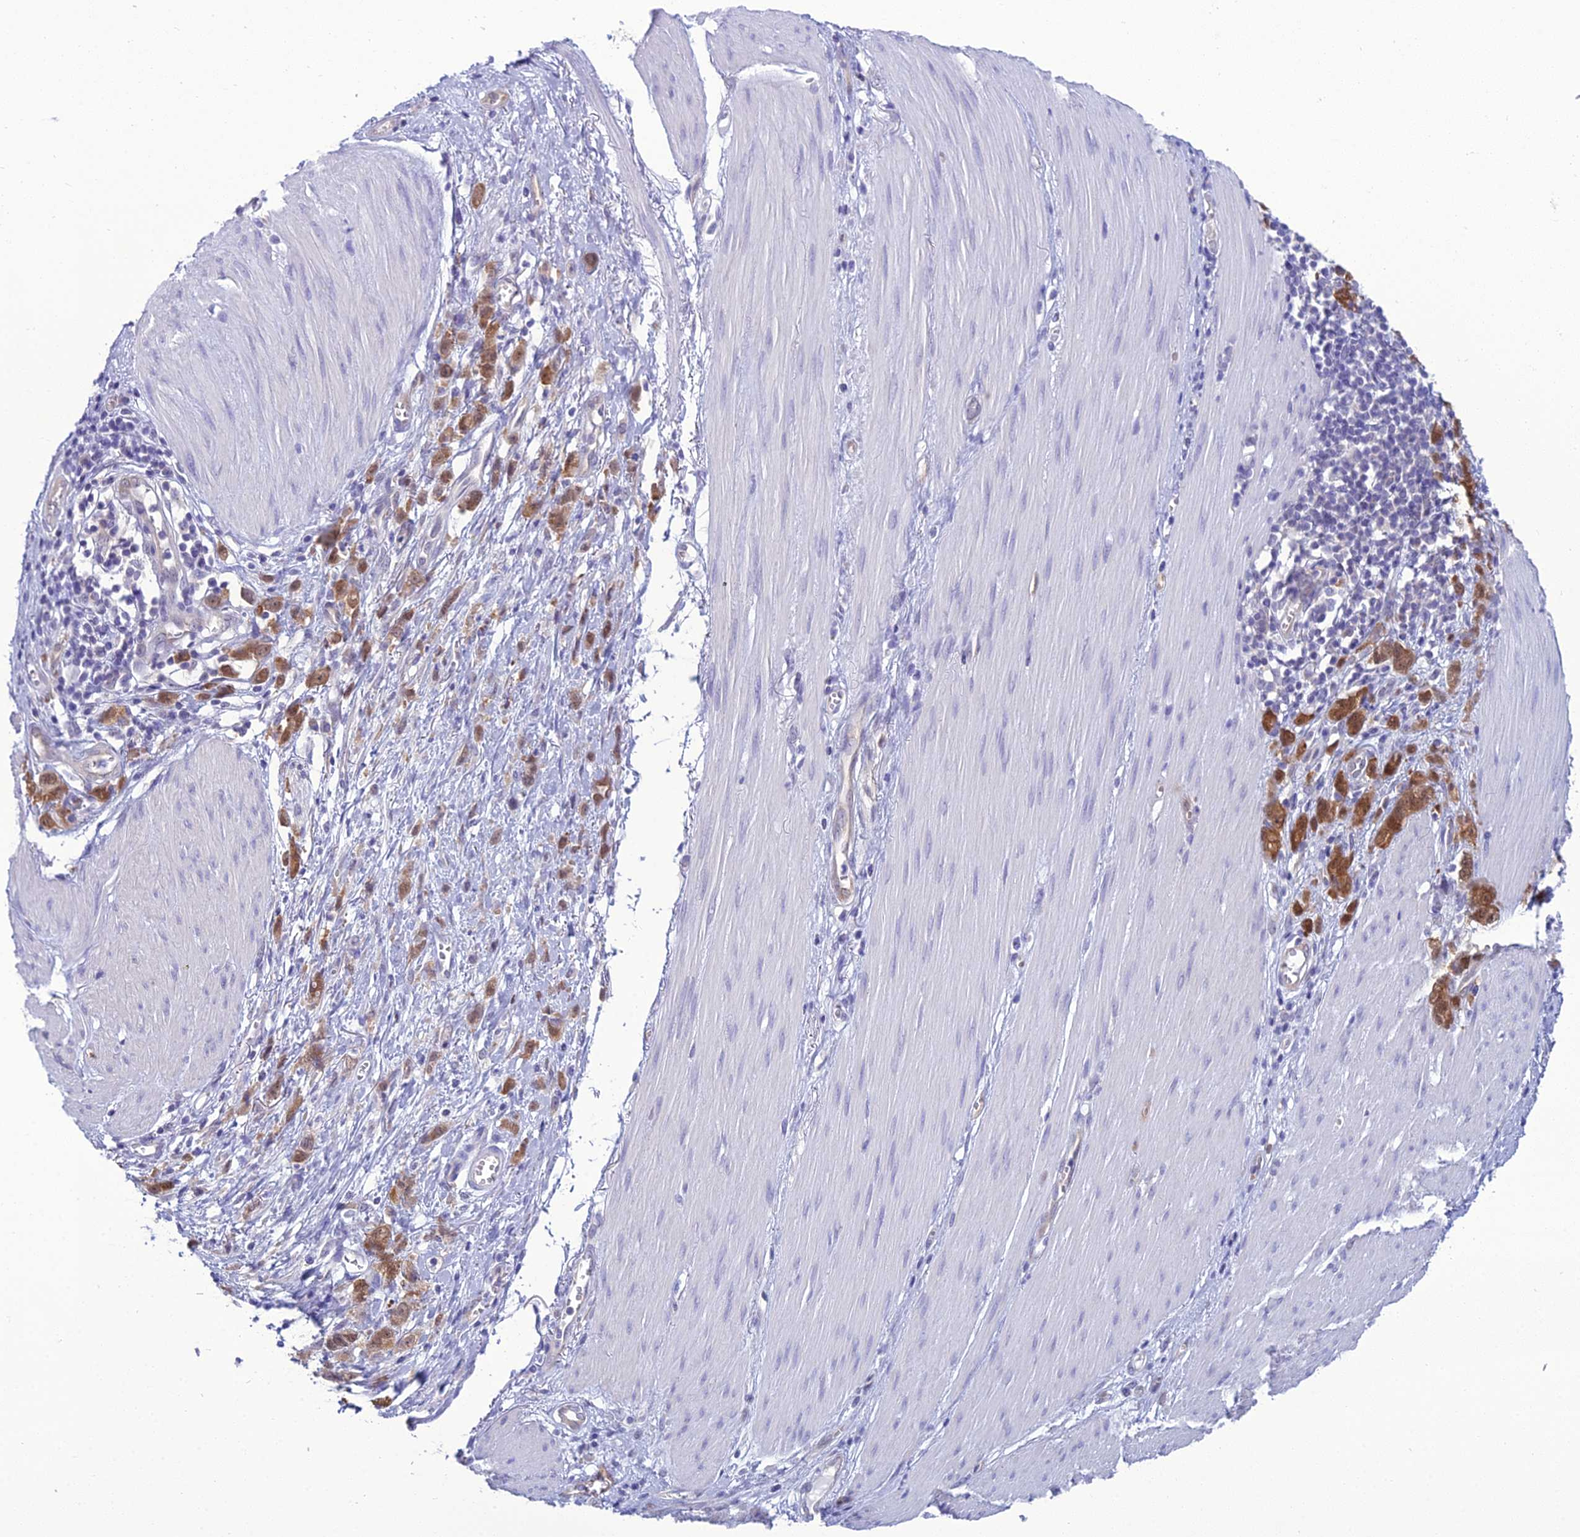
{"staining": {"intensity": "moderate", "quantity": ">75%", "location": "cytoplasmic/membranous"}, "tissue": "stomach cancer", "cell_type": "Tumor cells", "image_type": "cancer", "snomed": [{"axis": "morphology", "description": "Adenocarcinoma, NOS"}, {"axis": "topography", "description": "Stomach"}], "caption": "This is an image of IHC staining of stomach cancer (adenocarcinoma), which shows moderate staining in the cytoplasmic/membranous of tumor cells.", "gene": "GNPNAT1", "patient": {"sex": "female", "age": 76}}